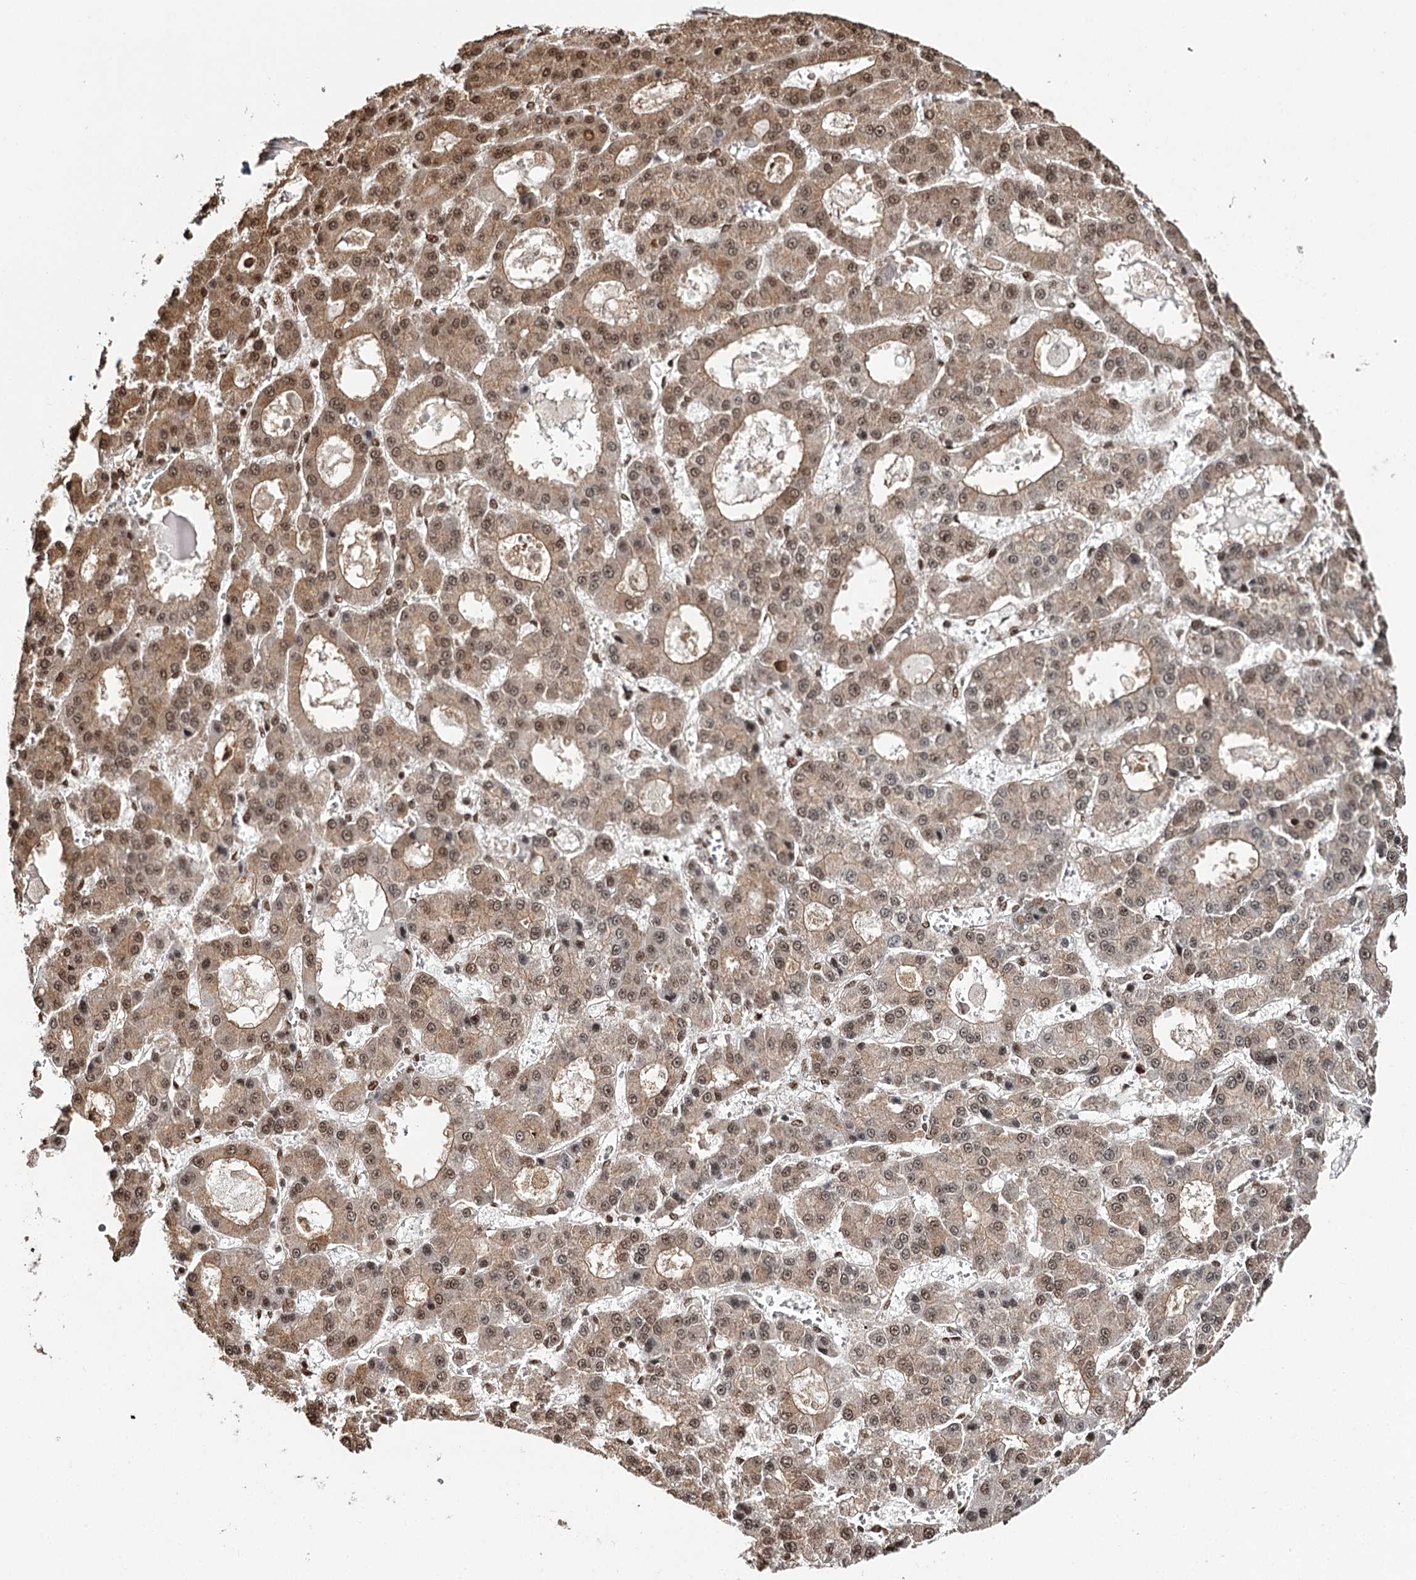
{"staining": {"intensity": "moderate", "quantity": ">75%", "location": "cytoplasmic/membranous,nuclear"}, "tissue": "liver cancer", "cell_type": "Tumor cells", "image_type": "cancer", "snomed": [{"axis": "morphology", "description": "Carcinoma, Hepatocellular, NOS"}, {"axis": "topography", "description": "Liver"}], "caption": "Protein staining displays moderate cytoplasmic/membranous and nuclear staining in approximately >75% of tumor cells in hepatocellular carcinoma (liver). (DAB (3,3'-diaminobenzidine) IHC with brightfield microscopy, high magnification).", "gene": "RPS27A", "patient": {"sex": "male", "age": 70}}